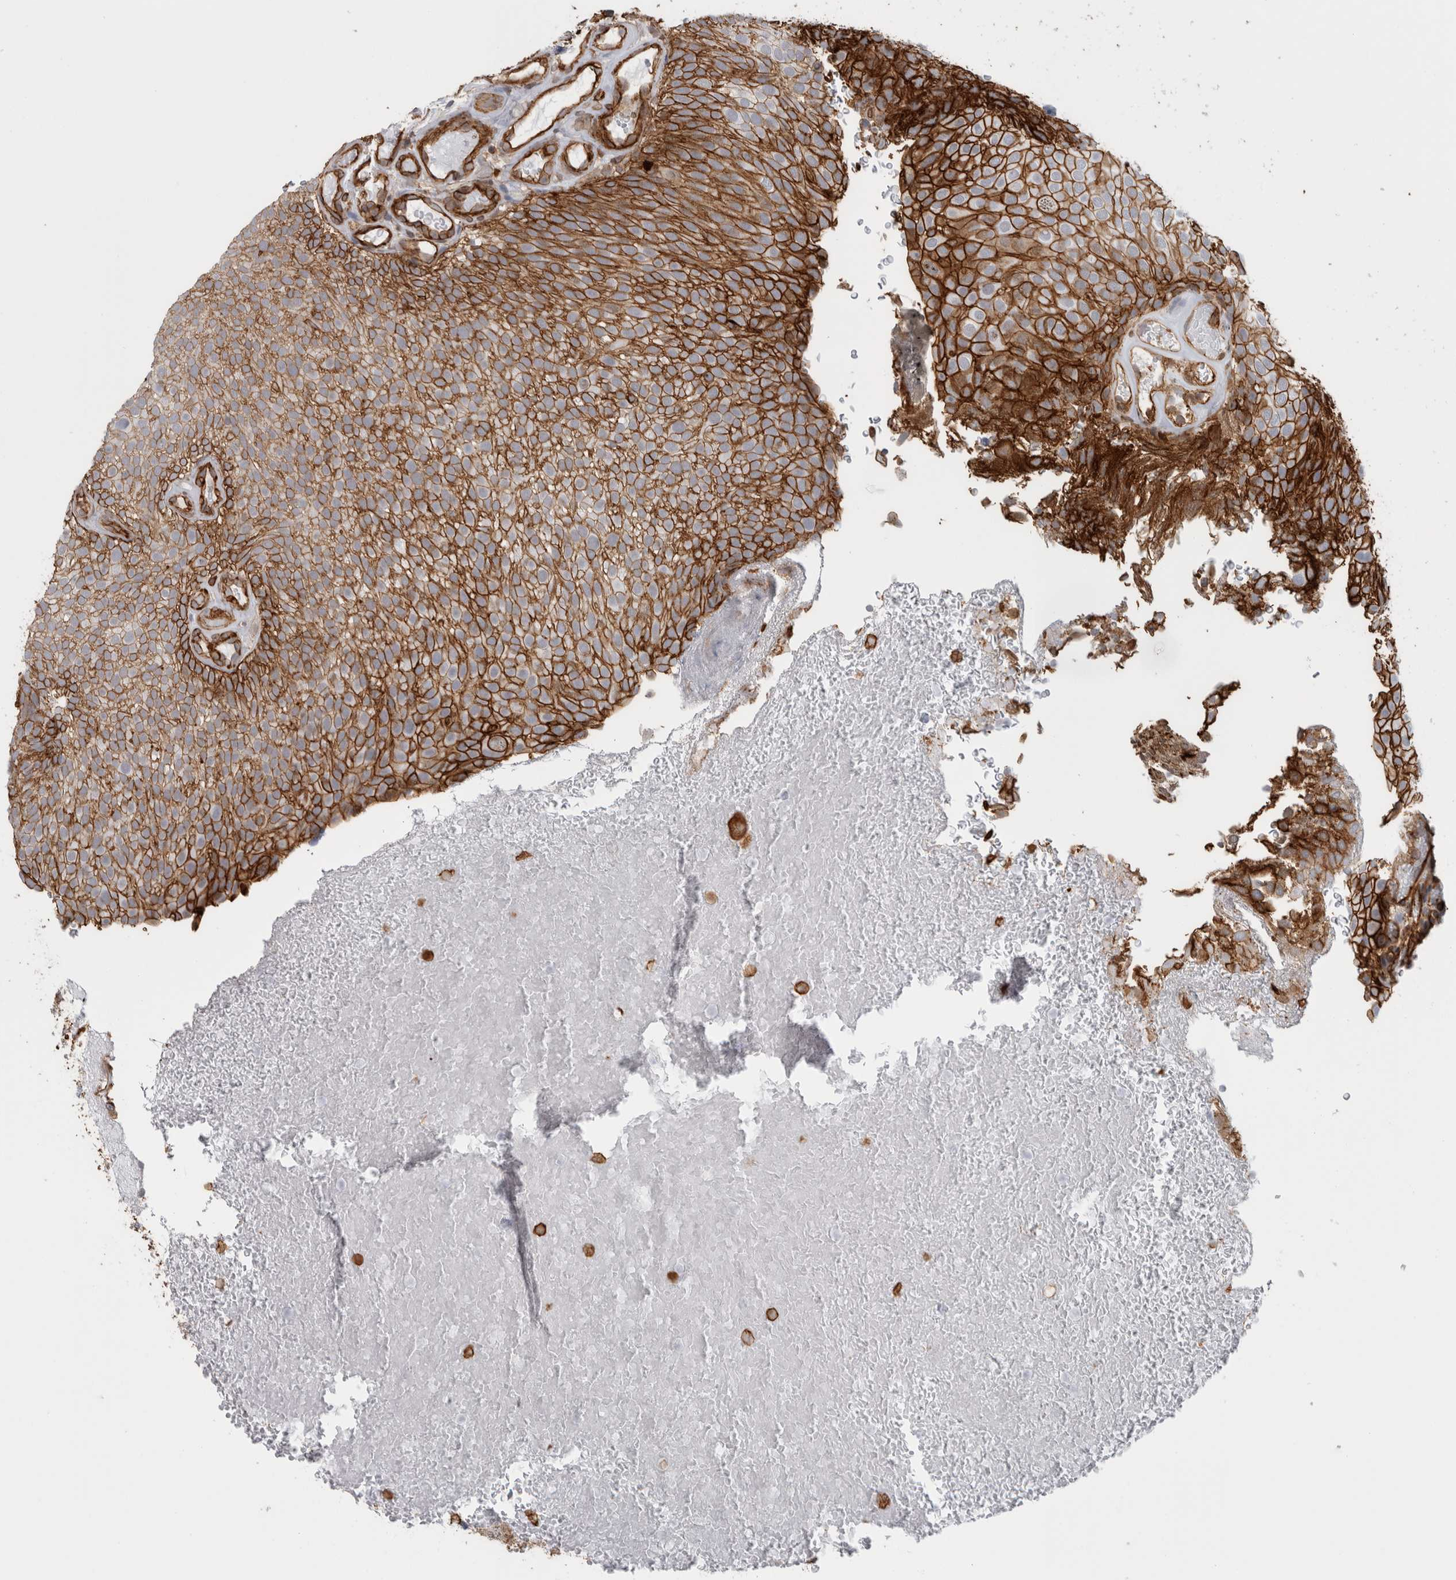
{"staining": {"intensity": "strong", "quantity": ">75%", "location": "cytoplasmic/membranous"}, "tissue": "urothelial cancer", "cell_type": "Tumor cells", "image_type": "cancer", "snomed": [{"axis": "morphology", "description": "Urothelial carcinoma, Low grade"}, {"axis": "topography", "description": "Urinary bladder"}], "caption": "IHC staining of urothelial cancer, which shows high levels of strong cytoplasmic/membranous staining in about >75% of tumor cells indicating strong cytoplasmic/membranous protein staining. The staining was performed using DAB (brown) for protein detection and nuclei were counterstained in hematoxylin (blue).", "gene": "AHNAK", "patient": {"sex": "male", "age": 78}}